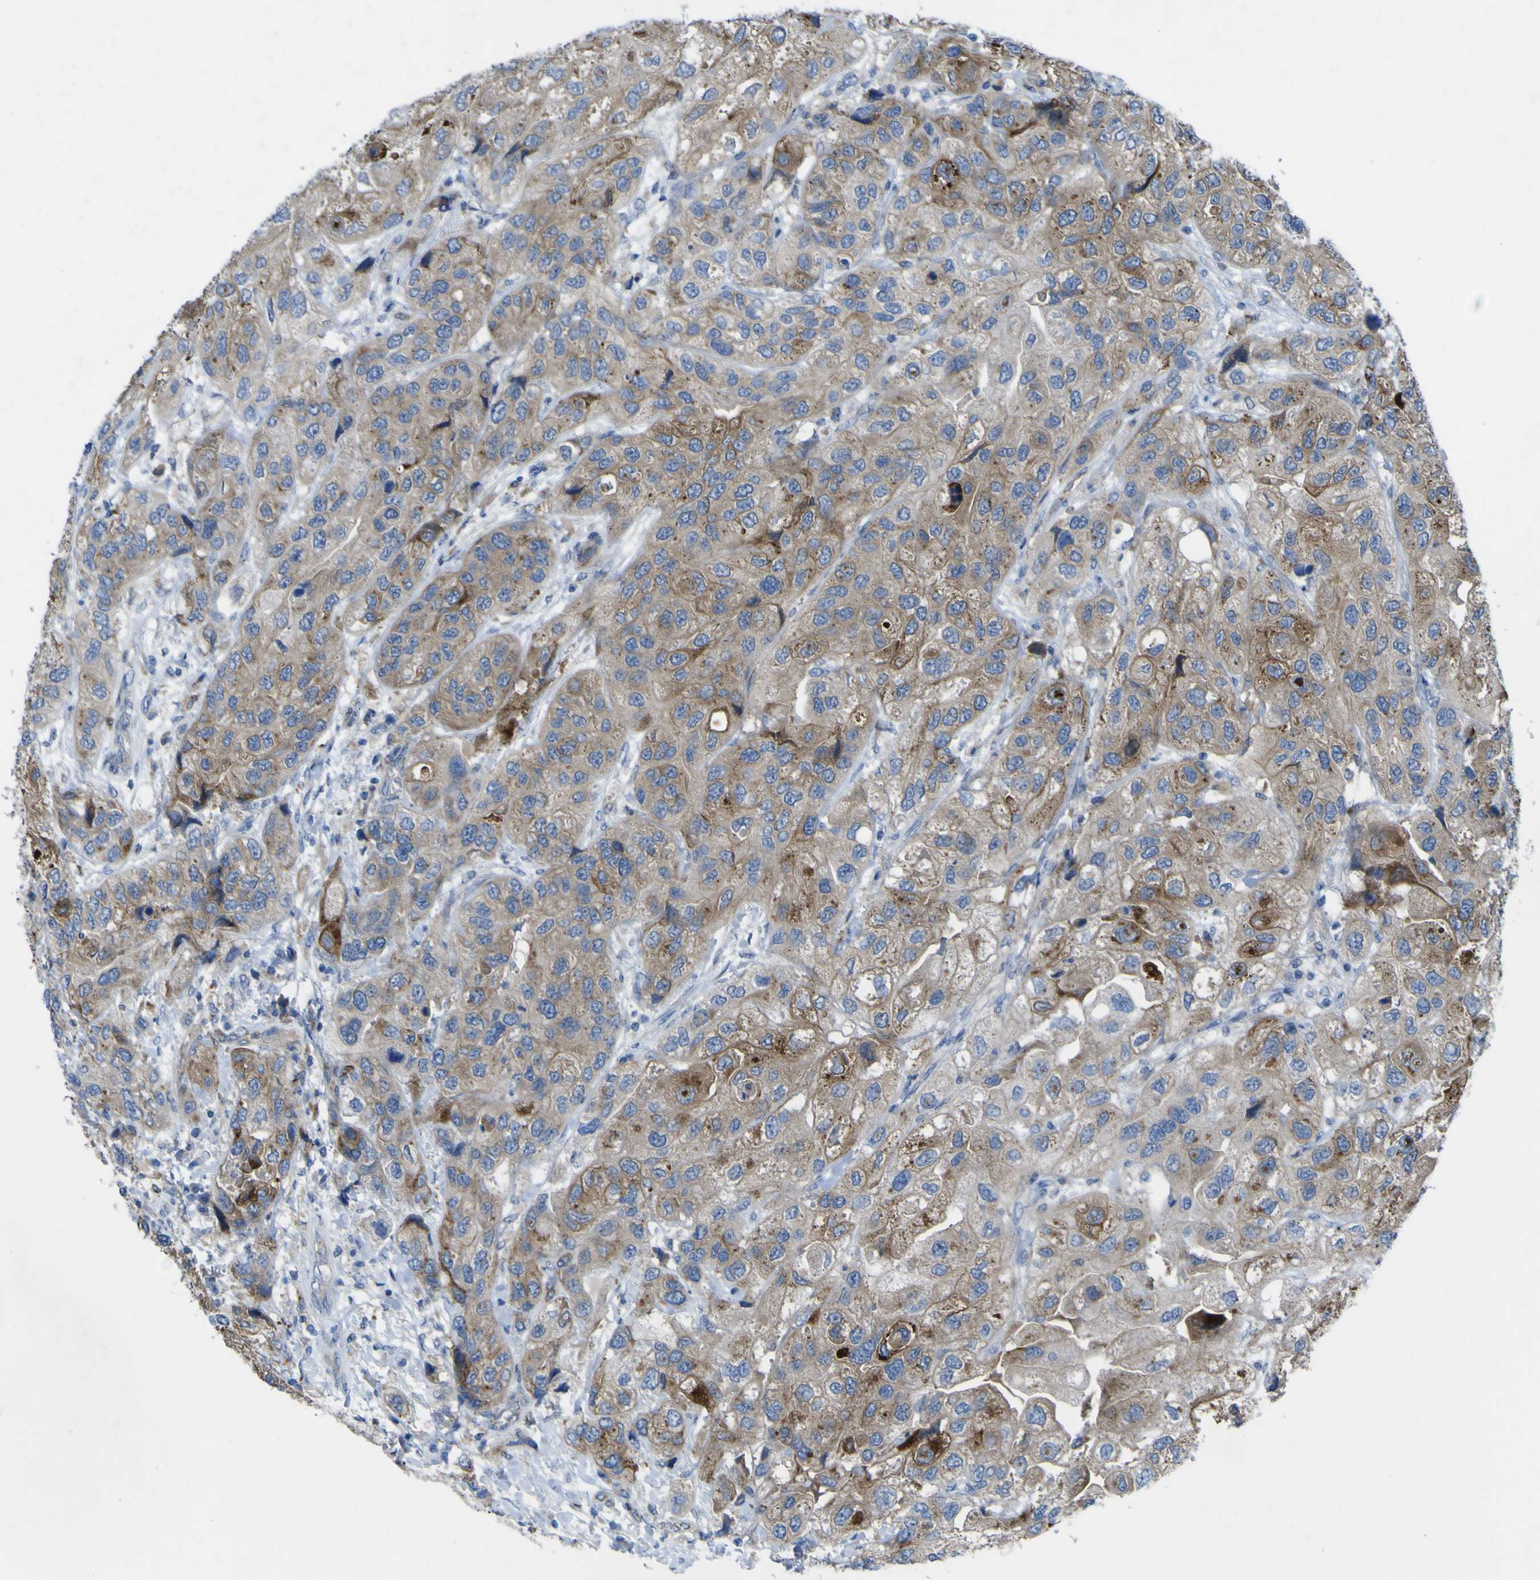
{"staining": {"intensity": "weak", "quantity": ">75%", "location": "cytoplasmic/membranous"}, "tissue": "urothelial cancer", "cell_type": "Tumor cells", "image_type": "cancer", "snomed": [{"axis": "morphology", "description": "Urothelial carcinoma, High grade"}, {"axis": "topography", "description": "Urinary bladder"}], "caption": "Brown immunohistochemical staining in human high-grade urothelial carcinoma demonstrates weak cytoplasmic/membranous positivity in about >75% of tumor cells.", "gene": "CST3", "patient": {"sex": "female", "age": 64}}